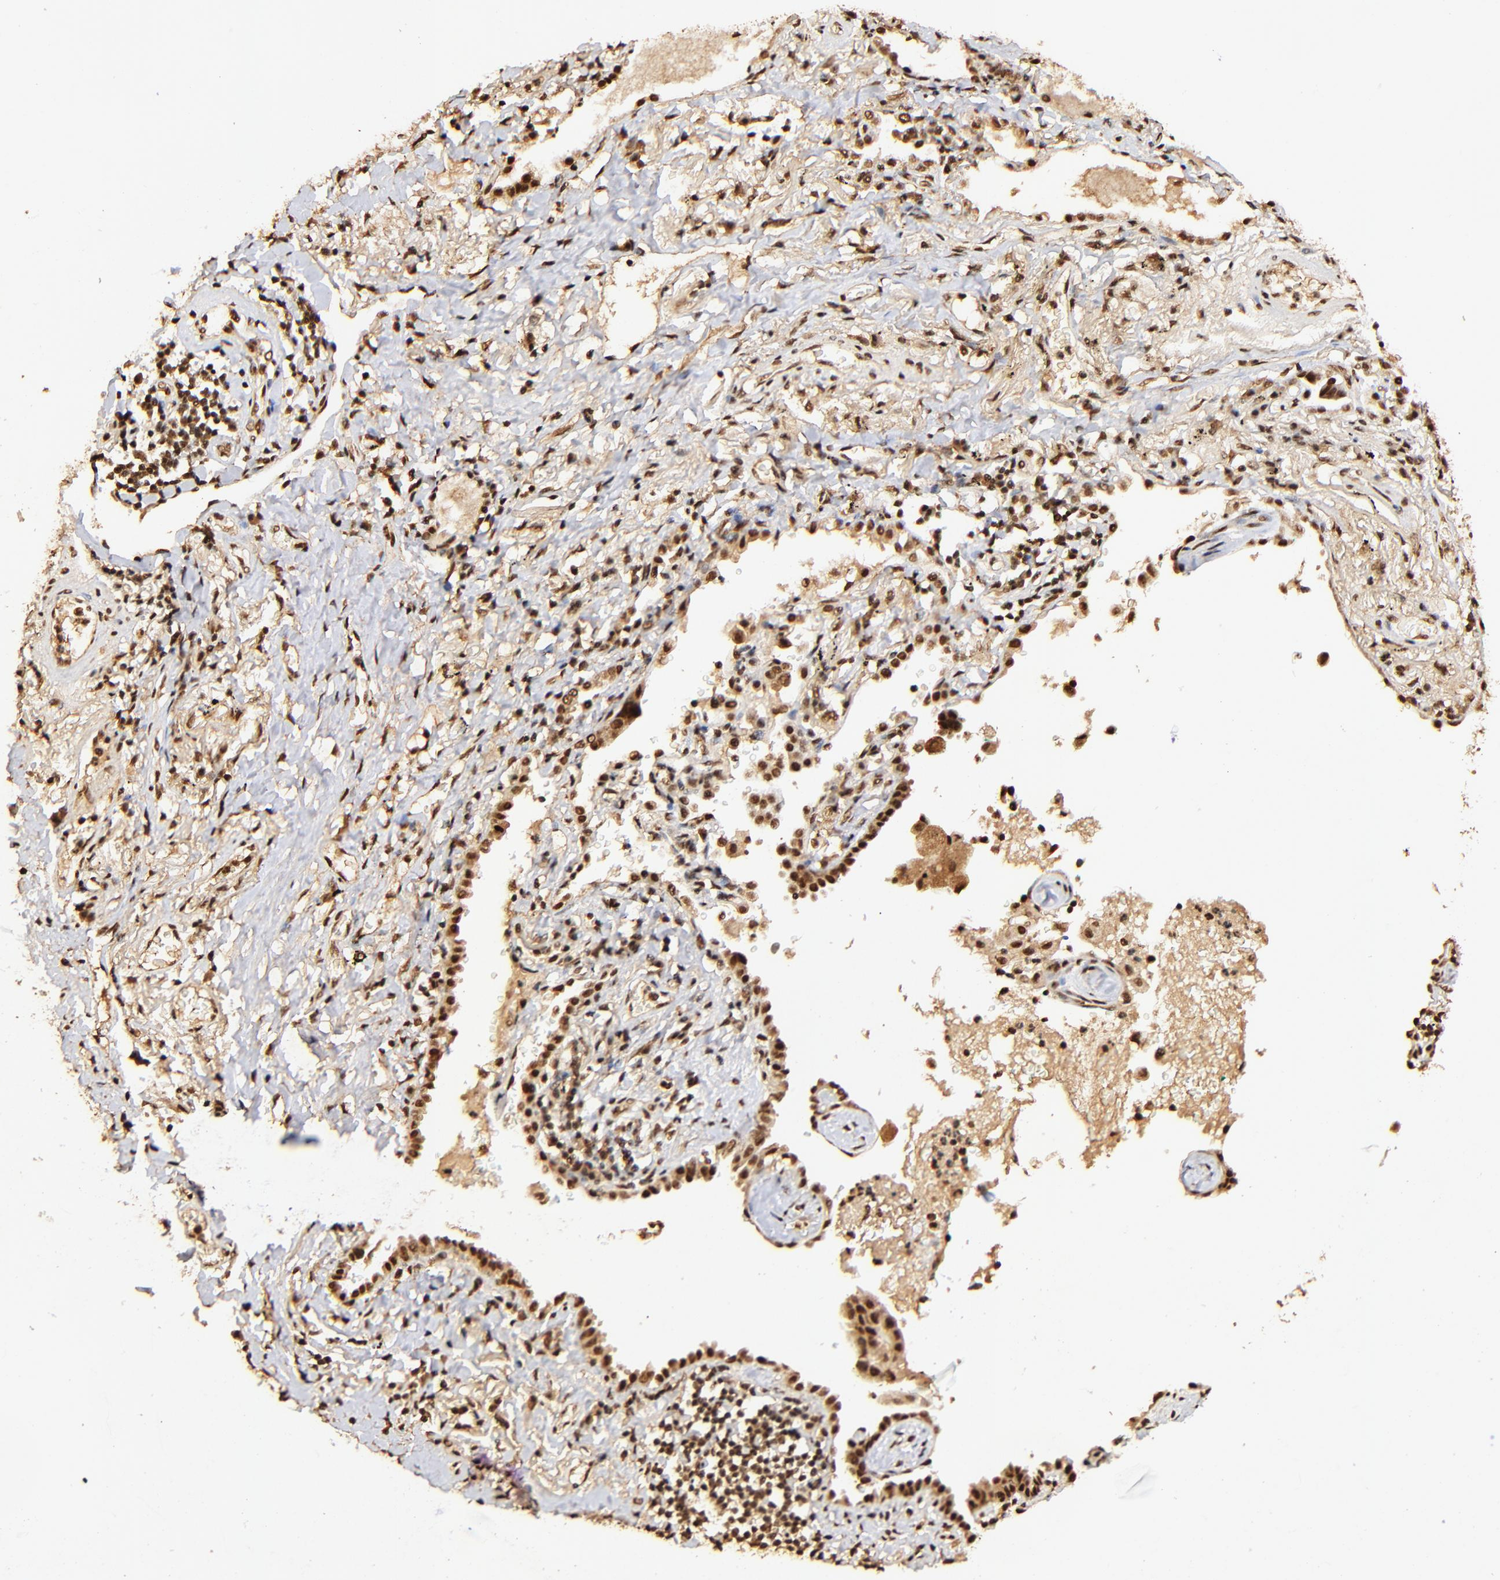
{"staining": {"intensity": "strong", "quantity": ">75%", "location": "cytoplasmic/membranous,nuclear"}, "tissue": "lung cancer", "cell_type": "Tumor cells", "image_type": "cancer", "snomed": [{"axis": "morphology", "description": "Adenocarcinoma, NOS"}, {"axis": "topography", "description": "Lung"}], "caption": "Strong cytoplasmic/membranous and nuclear expression is appreciated in about >75% of tumor cells in lung adenocarcinoma. (Brightfield microscopy of DAB IHC at high magnification).", "gene": "MED12", "patient": {"sex": "female", "age": 64}}